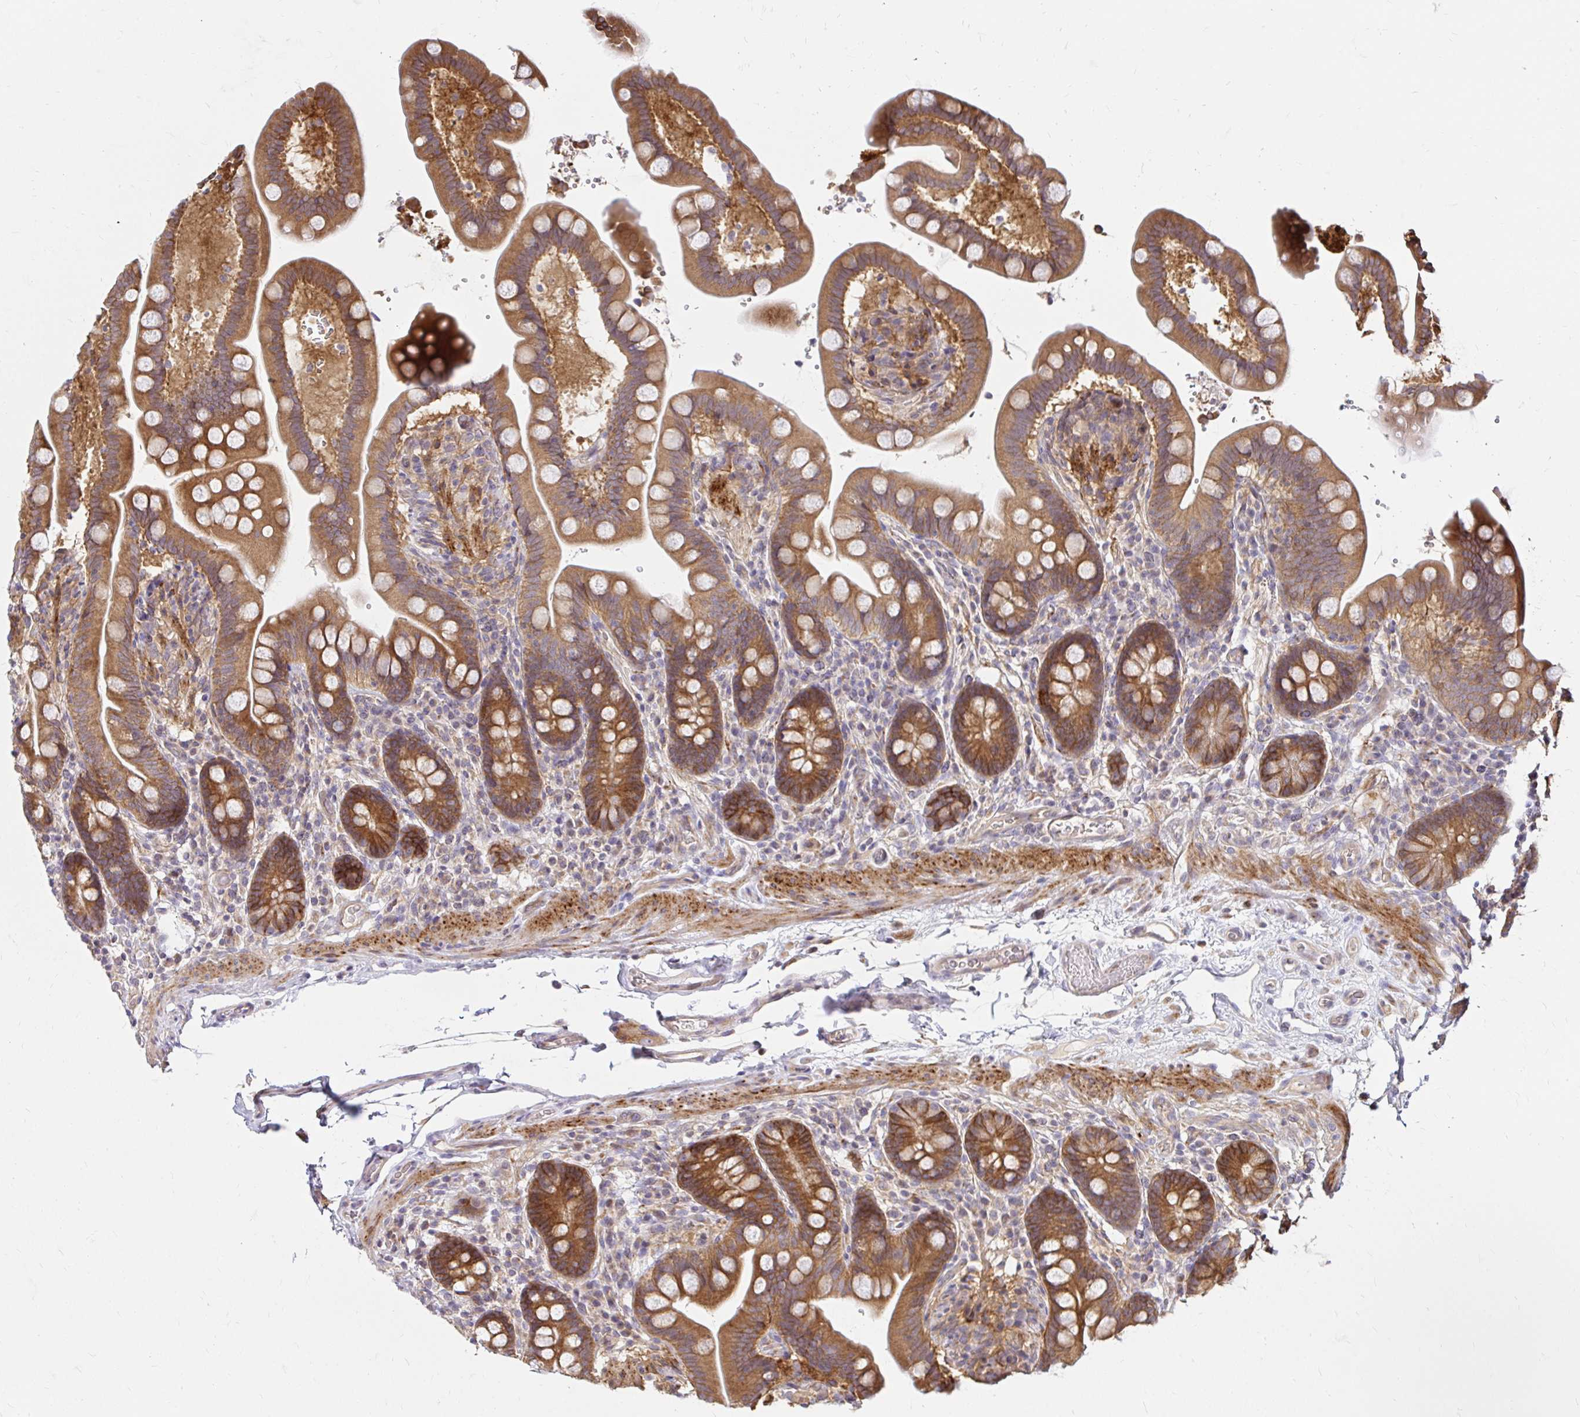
{"staining": {"intensity": "weak", "quantity": "25%-75%", "location": "cytoplasmic/membranous"}, "tissue": "colon", "cell_type": "Endothelial cells", "image_type": "normal", "snomed": [{"axis": "morphology", "description": "Normal tissue, NOS"}, {"axis": "topography", "description": "Smooth muscle"}, {"axis": "topography", "description": "Colon"}], "caption": "Weak cytoplasmic/membranous positivity is seen in about 25%-75% of endothelial cells in benign colon. Immunohistochemistry stains the protein in brown and the nuclei are stained blue.", "gene": "ITGA2", "patient": {"sex": "male", "age": 73}}